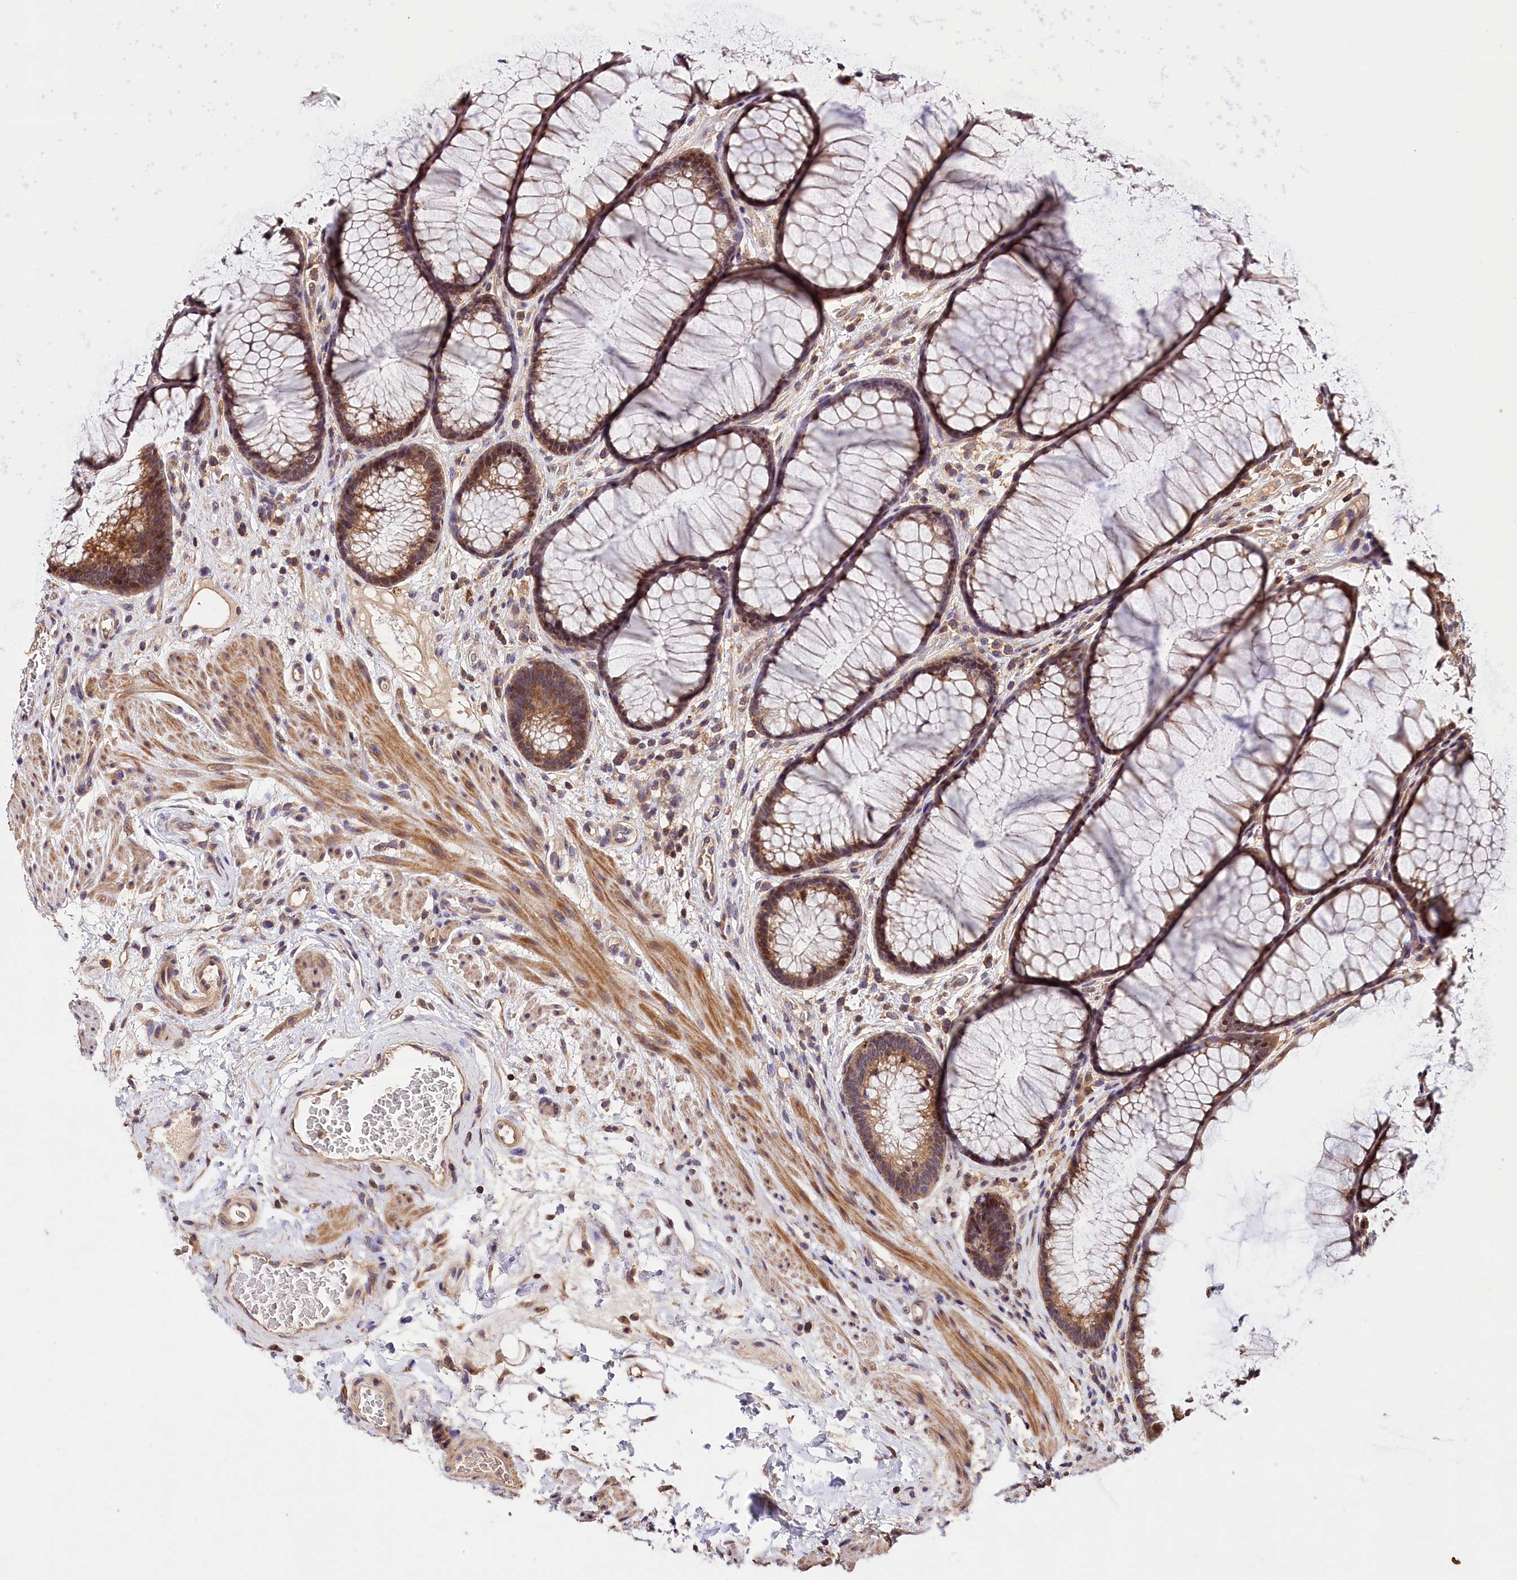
{"staining": {"intensity": "moderate", "quantity": ">75%", "location": "cytoplasmic/membranous"}, "tissue": "colon", "cell_type": "Endothelial cells", "image_type": "normal", "snomed": [{"axis": "morphology", "description": "Normal tissue, NOS"}, {"axis": "topography", "description": "Colon"}], "caption": "High-magnification brightfield microscopy of benign colon stained with DAB (3,3'-diaminobenzidine) (brown) and counterstained with hematoxylin (blue). endothelial cells exhibit moderate cytoplasmic/membranous staining is identified in approximately>75% of cells. The staining is performed using DAB (3,3'-diaminobenzidine) brown chromogen to label protein expression. The nuclei are counter-stained blue using hematoxylin.", "gene": "KPTN", "patient": {"sex": "female", "age": 82}}